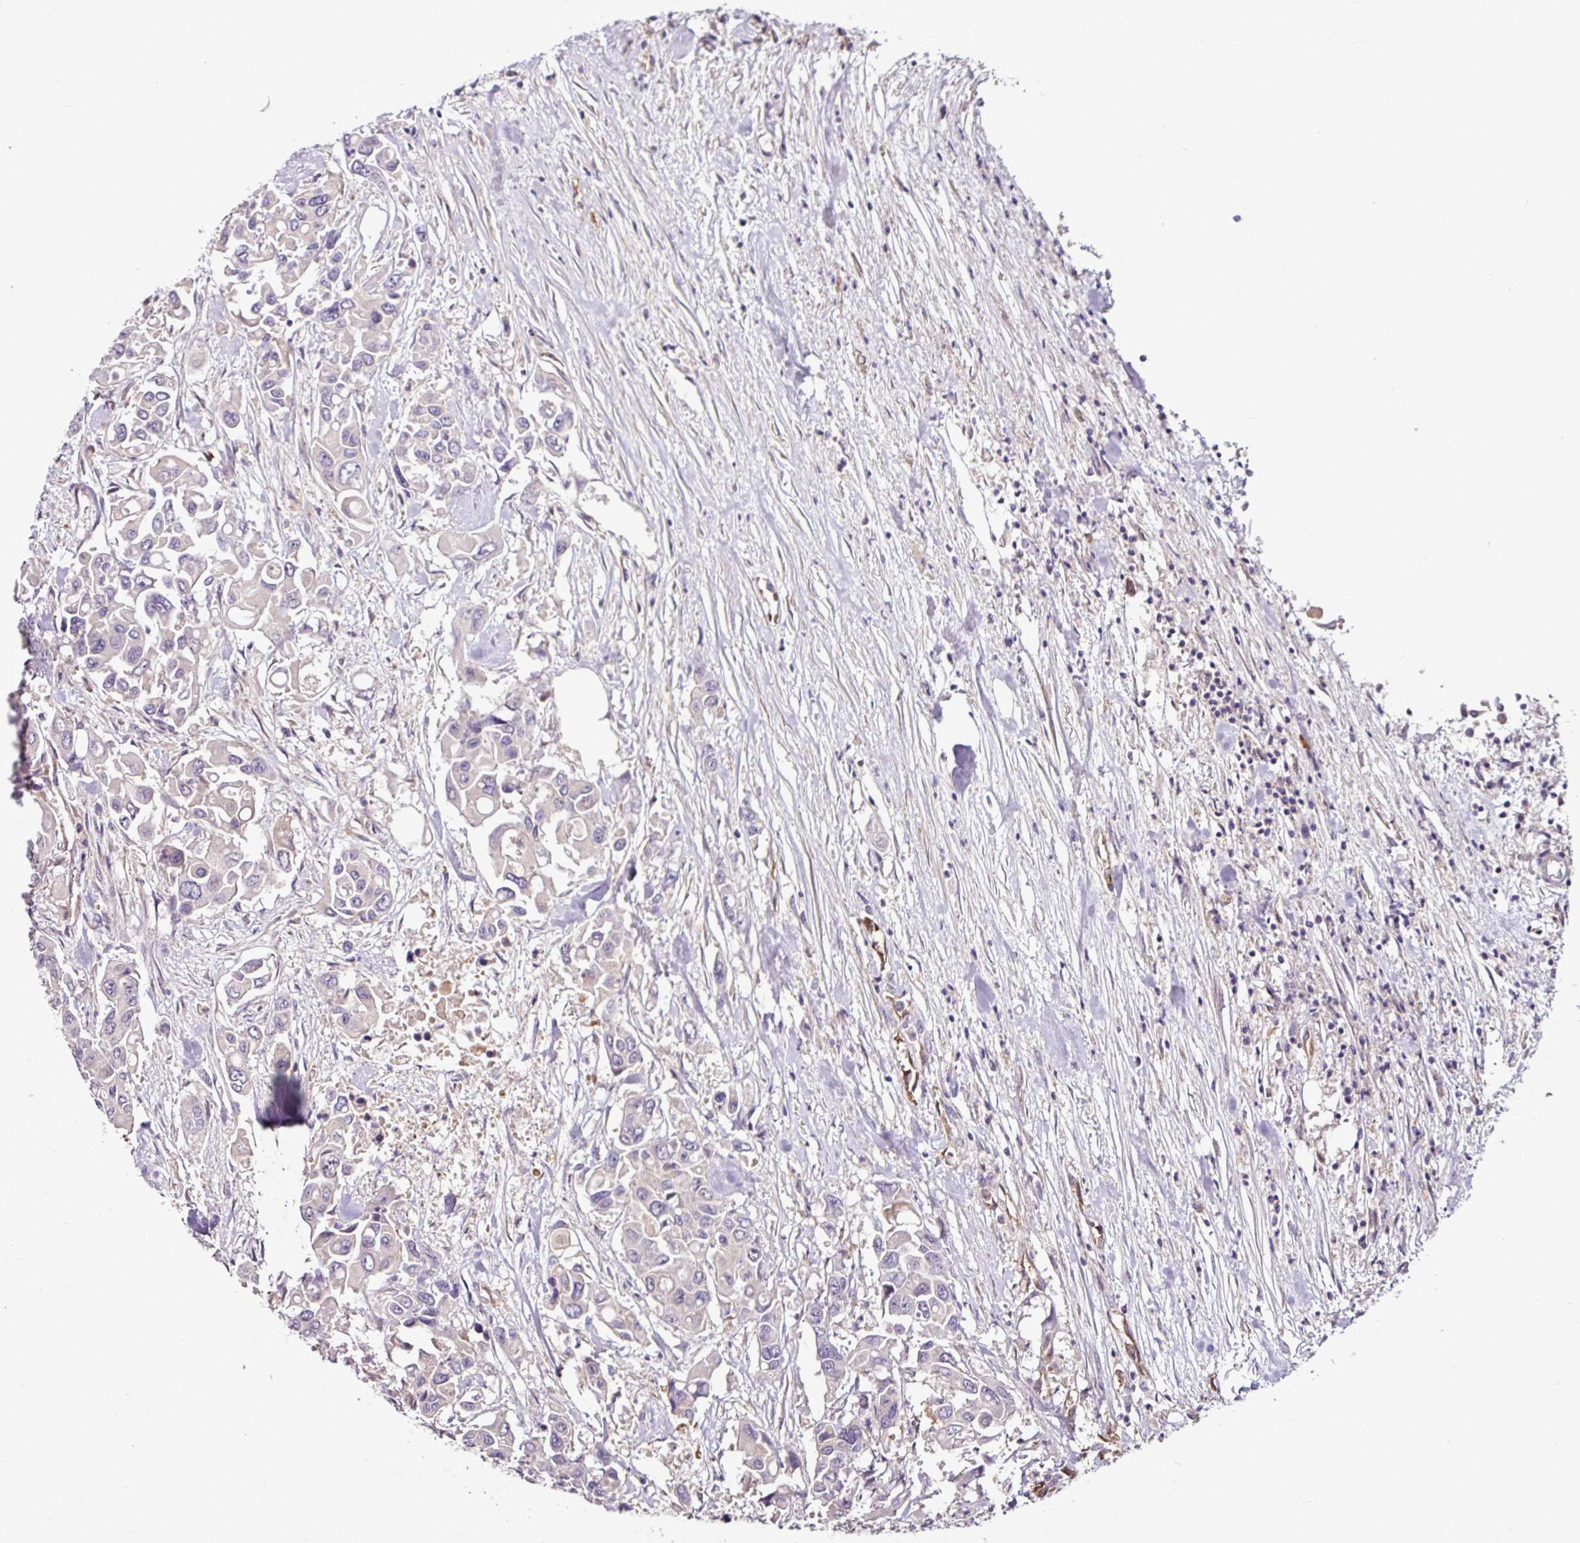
{"staining": {"intensity": "negative", "quantity": "none", "location": "none"}, "tissue": "colorectal cancer", "cell_type": "Tumor cells", "image_type": "cancer", "snomed": [{"axis": "morphology", "description": "Adenocarcinoma, NOS"}, {"axis": "topography", "description": "Colon"}], "caption": "Tumor cells show no significant staining in colorectal cancer.", "gene": "ZNF106", "patient": {"sex": "male", "age": 77}}